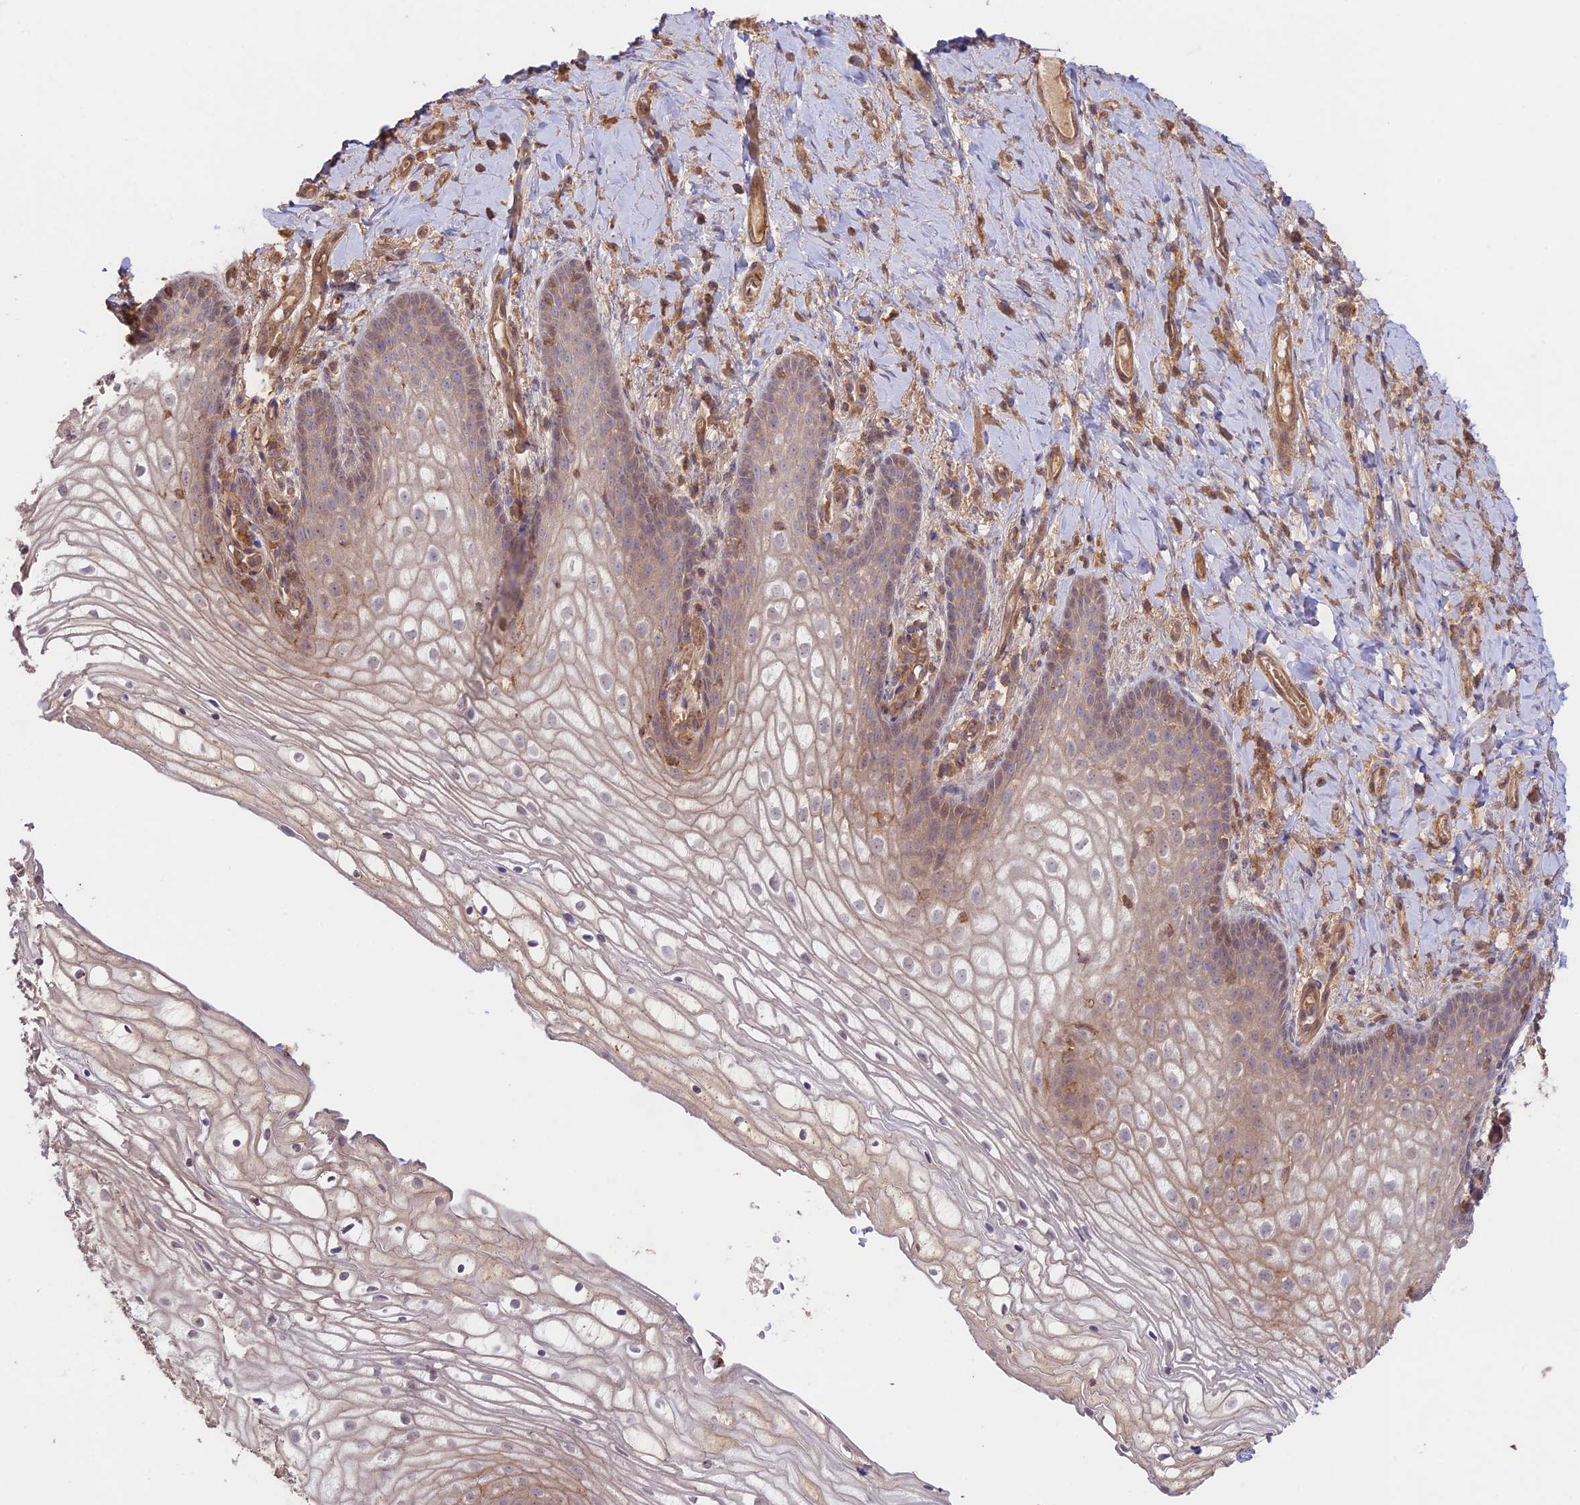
{"staining": {"intensity": "weak", "quantity": "25%-75%", "location": "cytoplasmic/membranous"}, "tissue": "vagina", "cell_type": "Squamous epithelial cells", "image_type": "normal", "snomed": [{"axis": "morphology", "description": "Normal tissue, NOS"}, {"axis": "topography", "description": "Vagina"}], "caption": "Immunohistochemical staining of unremarkable human vagina demonstrates 25%-75% levels of weak cytoplasmic/membranous protein expression in approximately 25%-75% of squamous epithelial cells.", "gene": "CLCF1", "patient": {"sex": "female", "age": 60}}